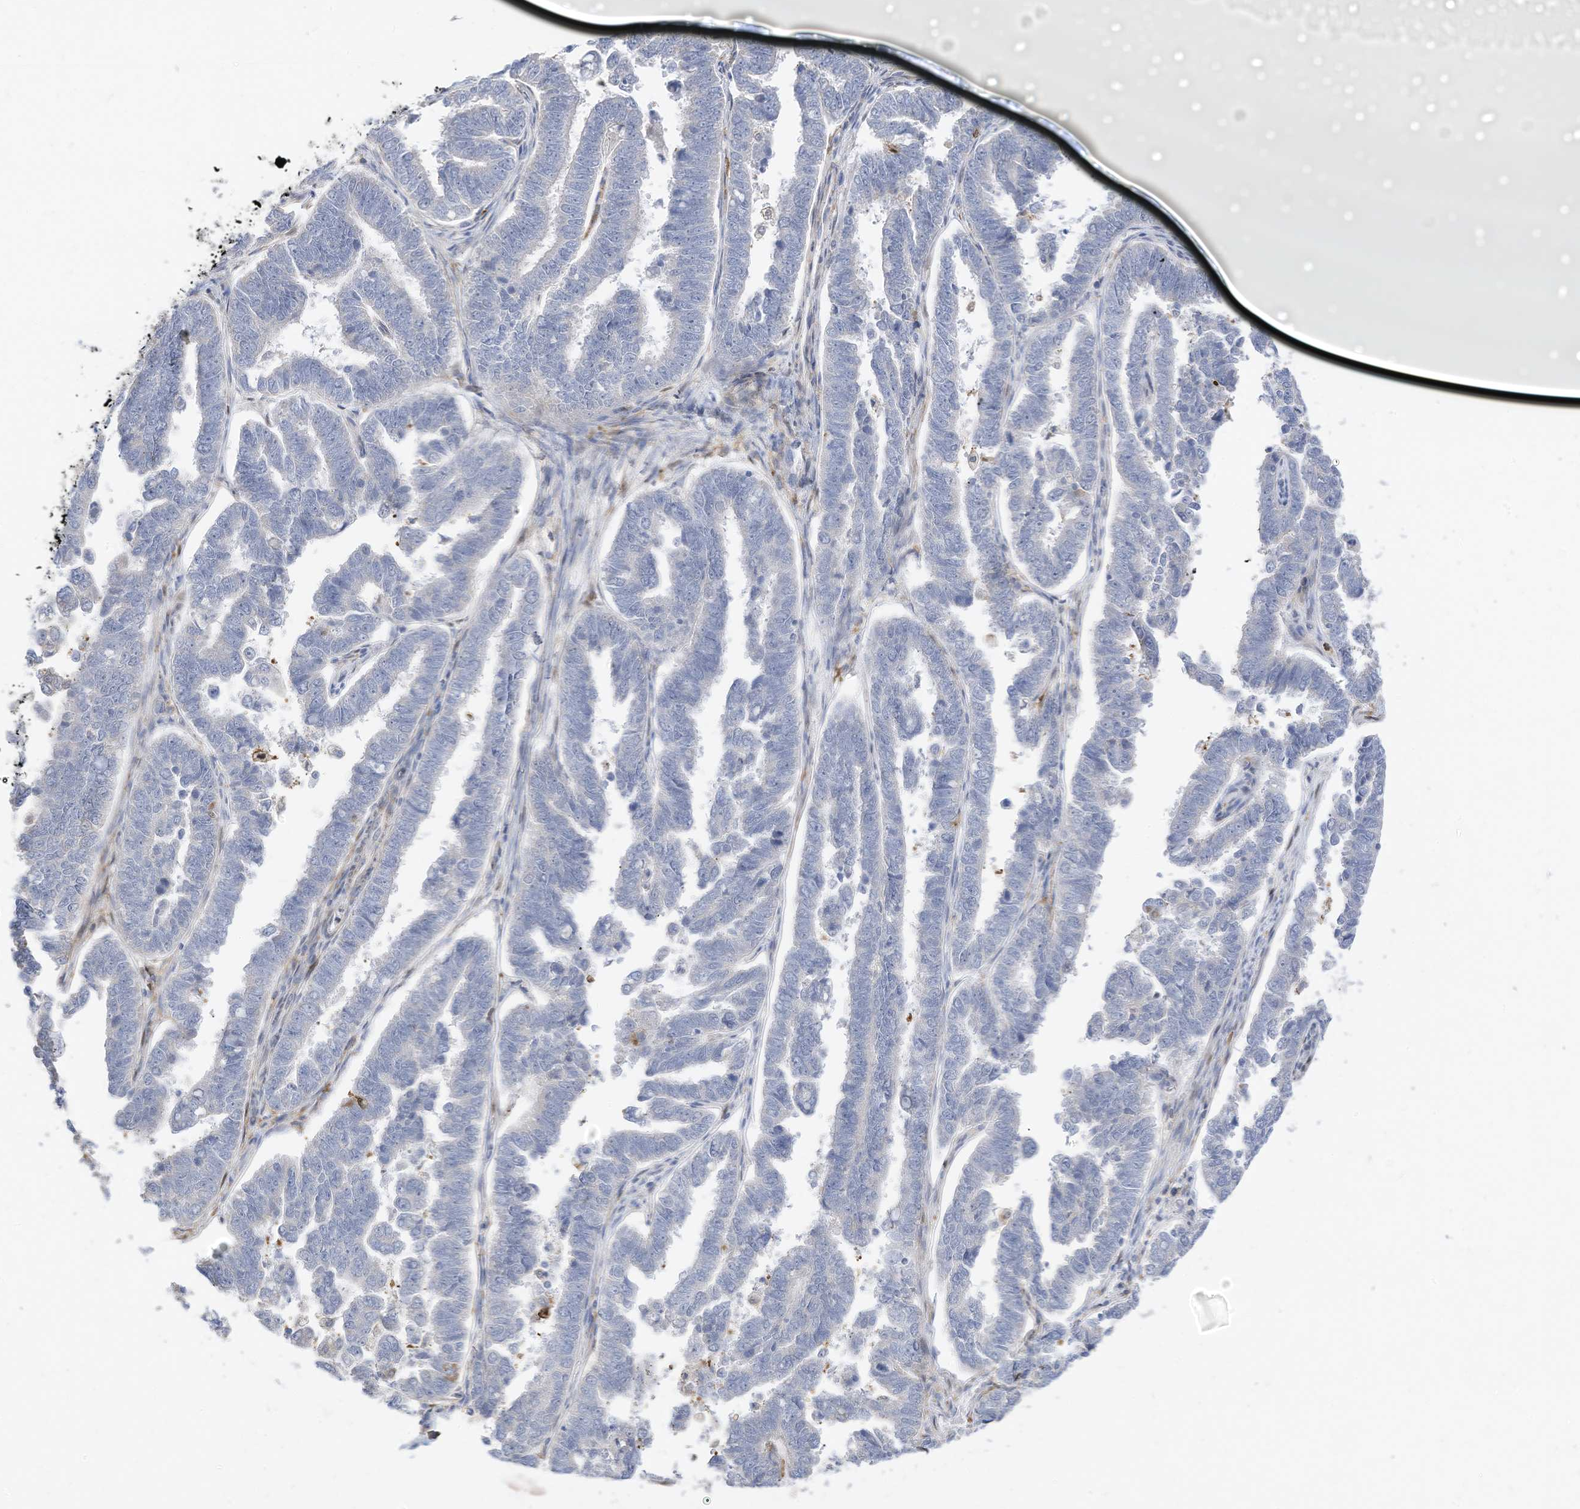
{"staining": {"intensity": "negative", "quantity": "none", "location": "none"}, "tissue": "endometrial cancer", "cell_type": "Tumor cells", "image_type": "cancer", "snomed": [{"axis": "morphology", "description": "Adenocarcinoma, NOS"}, {"axis": "topography", "description": "Endometrium"}], "caption": "Immunohistochemistry (IHC) image of human endometrial adenocarcinoma stained for a protein (brown), which displays no expression in tumor cells. (Stains: DAB (3,3'-diaminobenzidine) immunohistochemistry with hematoxylin counter stain, Microscopy: brightfield microscopy at high magnification).", "gene": "ATP13A1", "patient": {"sex": "female", "age": 75}}